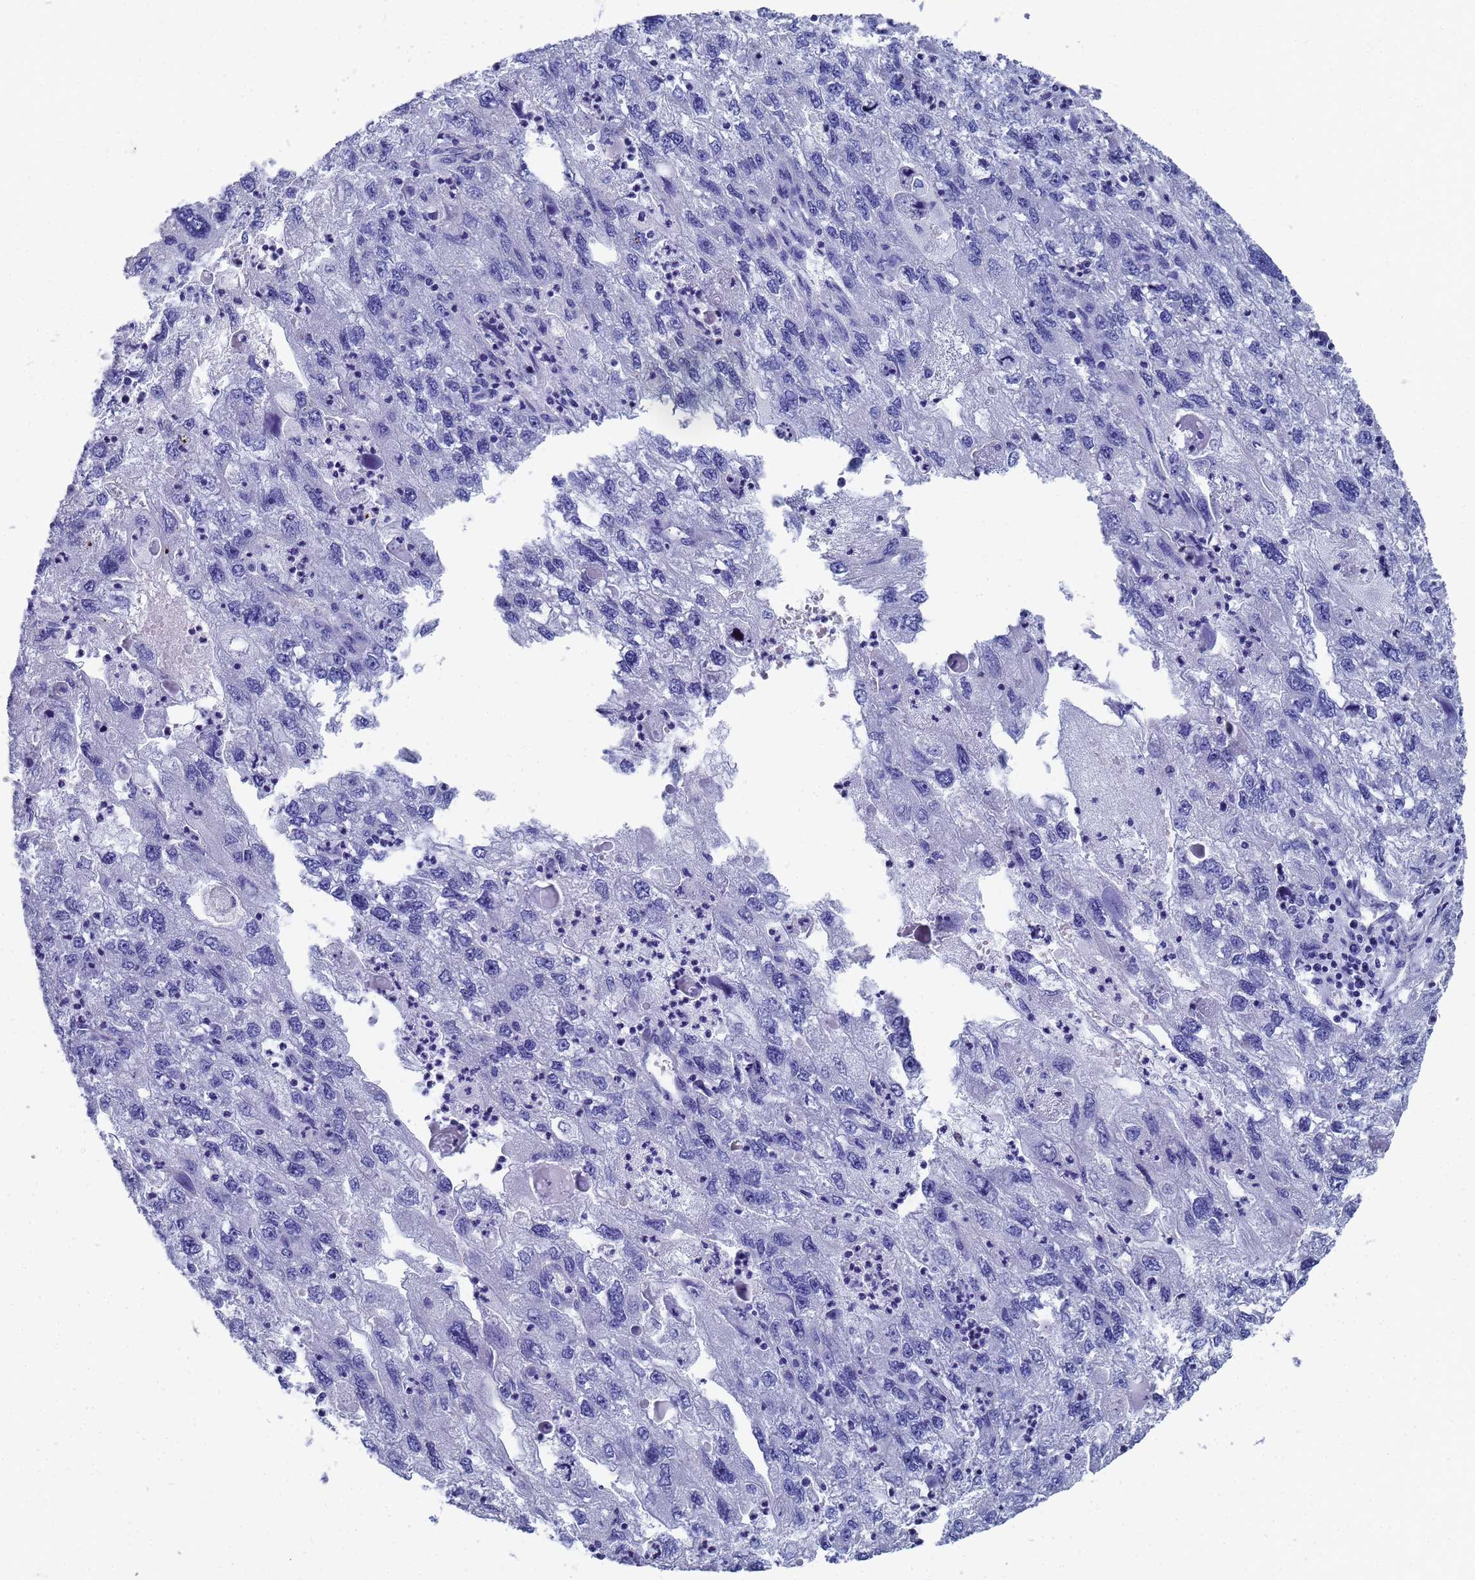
{"staining": {"intensity": "negative", "quantity": "none", "location": "none"}, "tissue": "endometrial cancer", "cell_type": "Tumor cells", "image_type": "cancer", "snomed": [{"axis": "morphology", "description": "Adenocarcinoma, NOS"}, {"axis": "topography", "description": "Endometrium"}], "caption": "A high-resolution image shows immunohistochemistry (IHC) staining of endometrial cancer (adenocarcinoma), which displays no significant staining in tumor cells.", "gene": "TUBB1", "patient": {"sex": "female", "age": 49}}